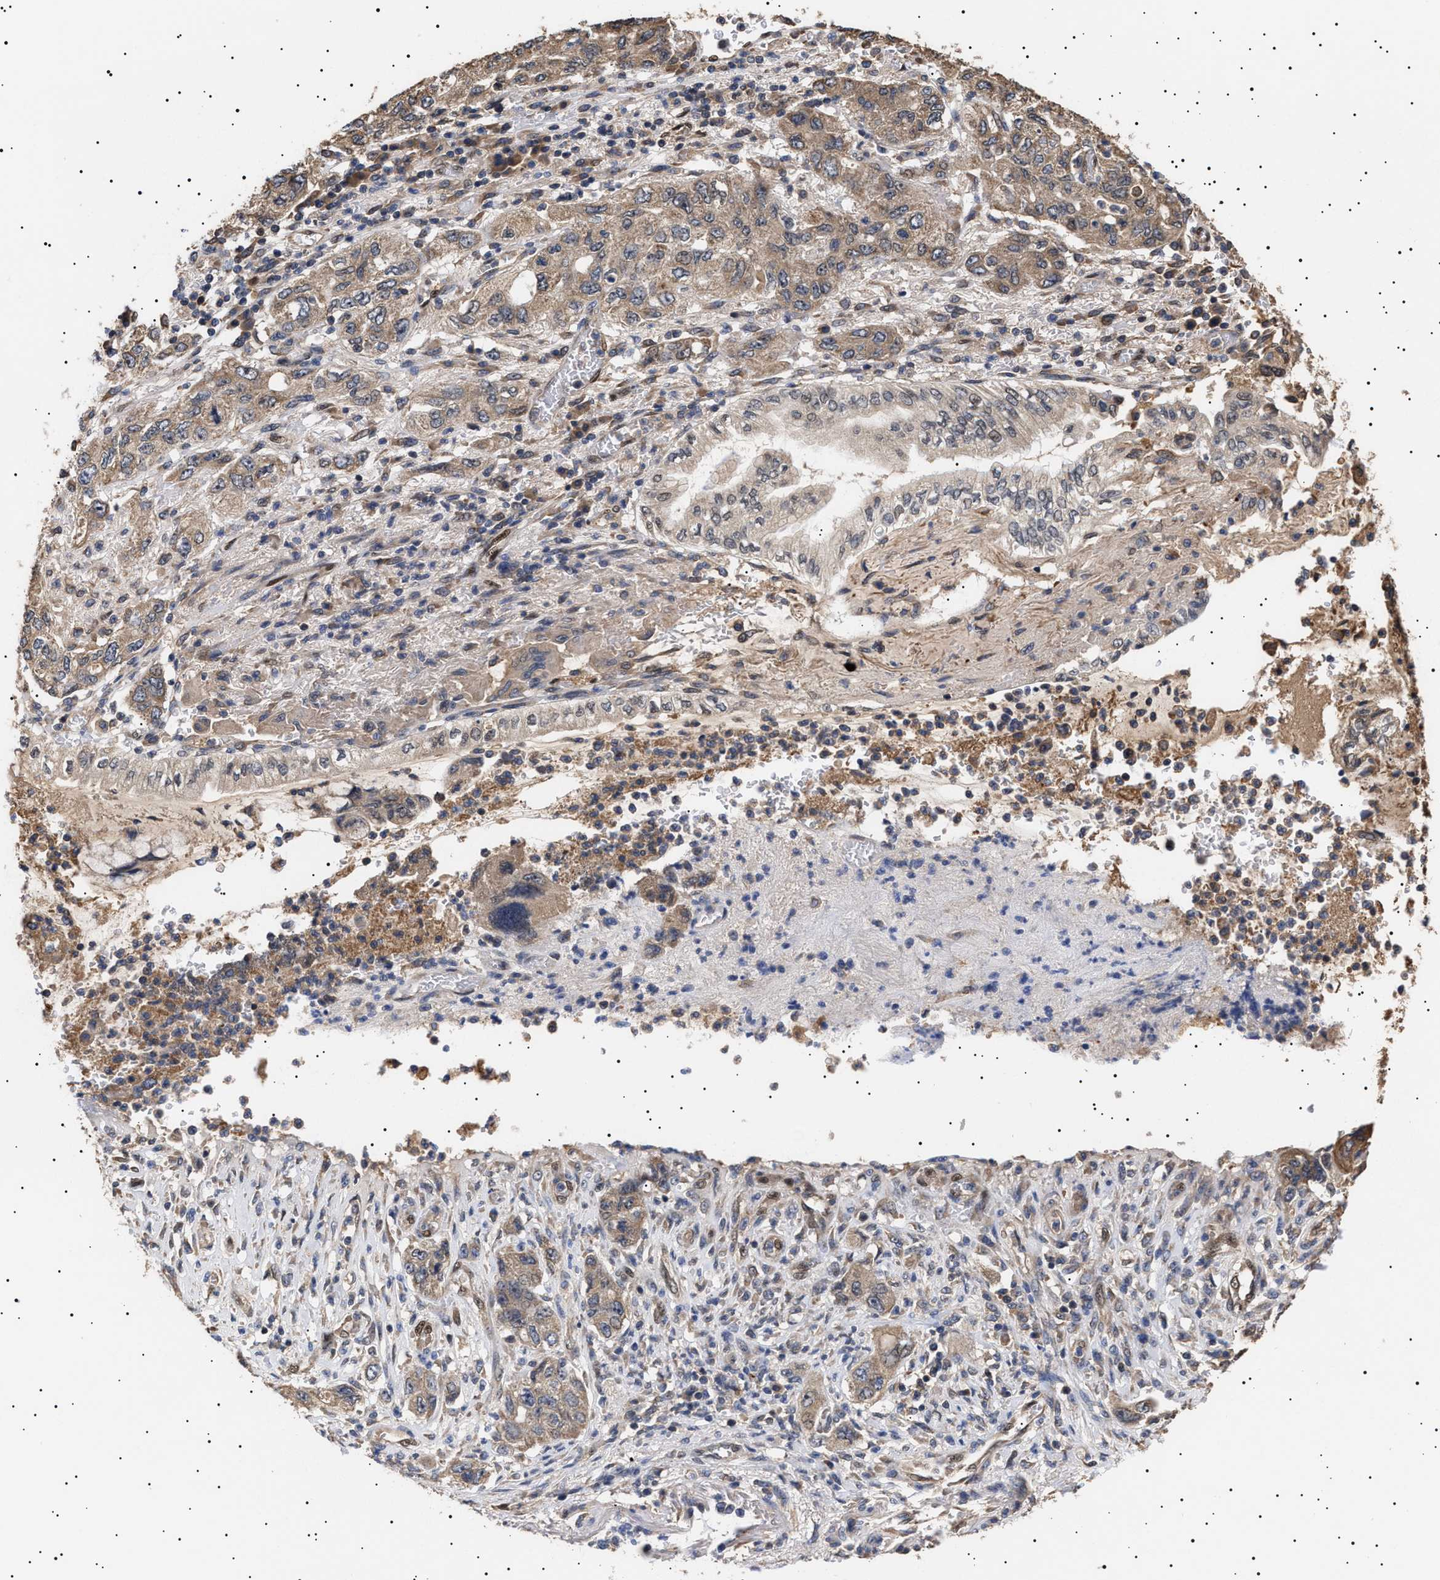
{"staining": {"intensity": "moderate", "quantity": "25%-75%", "location": "cytoplasmic/membranous"}, "tissue": "pancreatic cancer", "cell_type": "Tumor cells", "image_type": "cancer", "snomed": [{"axis": "morphology", "description": "Adenocarcinoma, NOS"}, {"axis": "topography", "description": "Pancreas"}], "caption": "Immunohistochemistry image of neoplastic tissue: pancreatic cancer stained using immunohistochemistry (IHC) displays medium levels of moderate protein expression localized specifically in the cytoplasmic/membranous of tumor cells, appearing as a cytoplasmic/membranous brown color.", "gene": "KRBA1", "patient": {"sex": "female", "age": 73}}